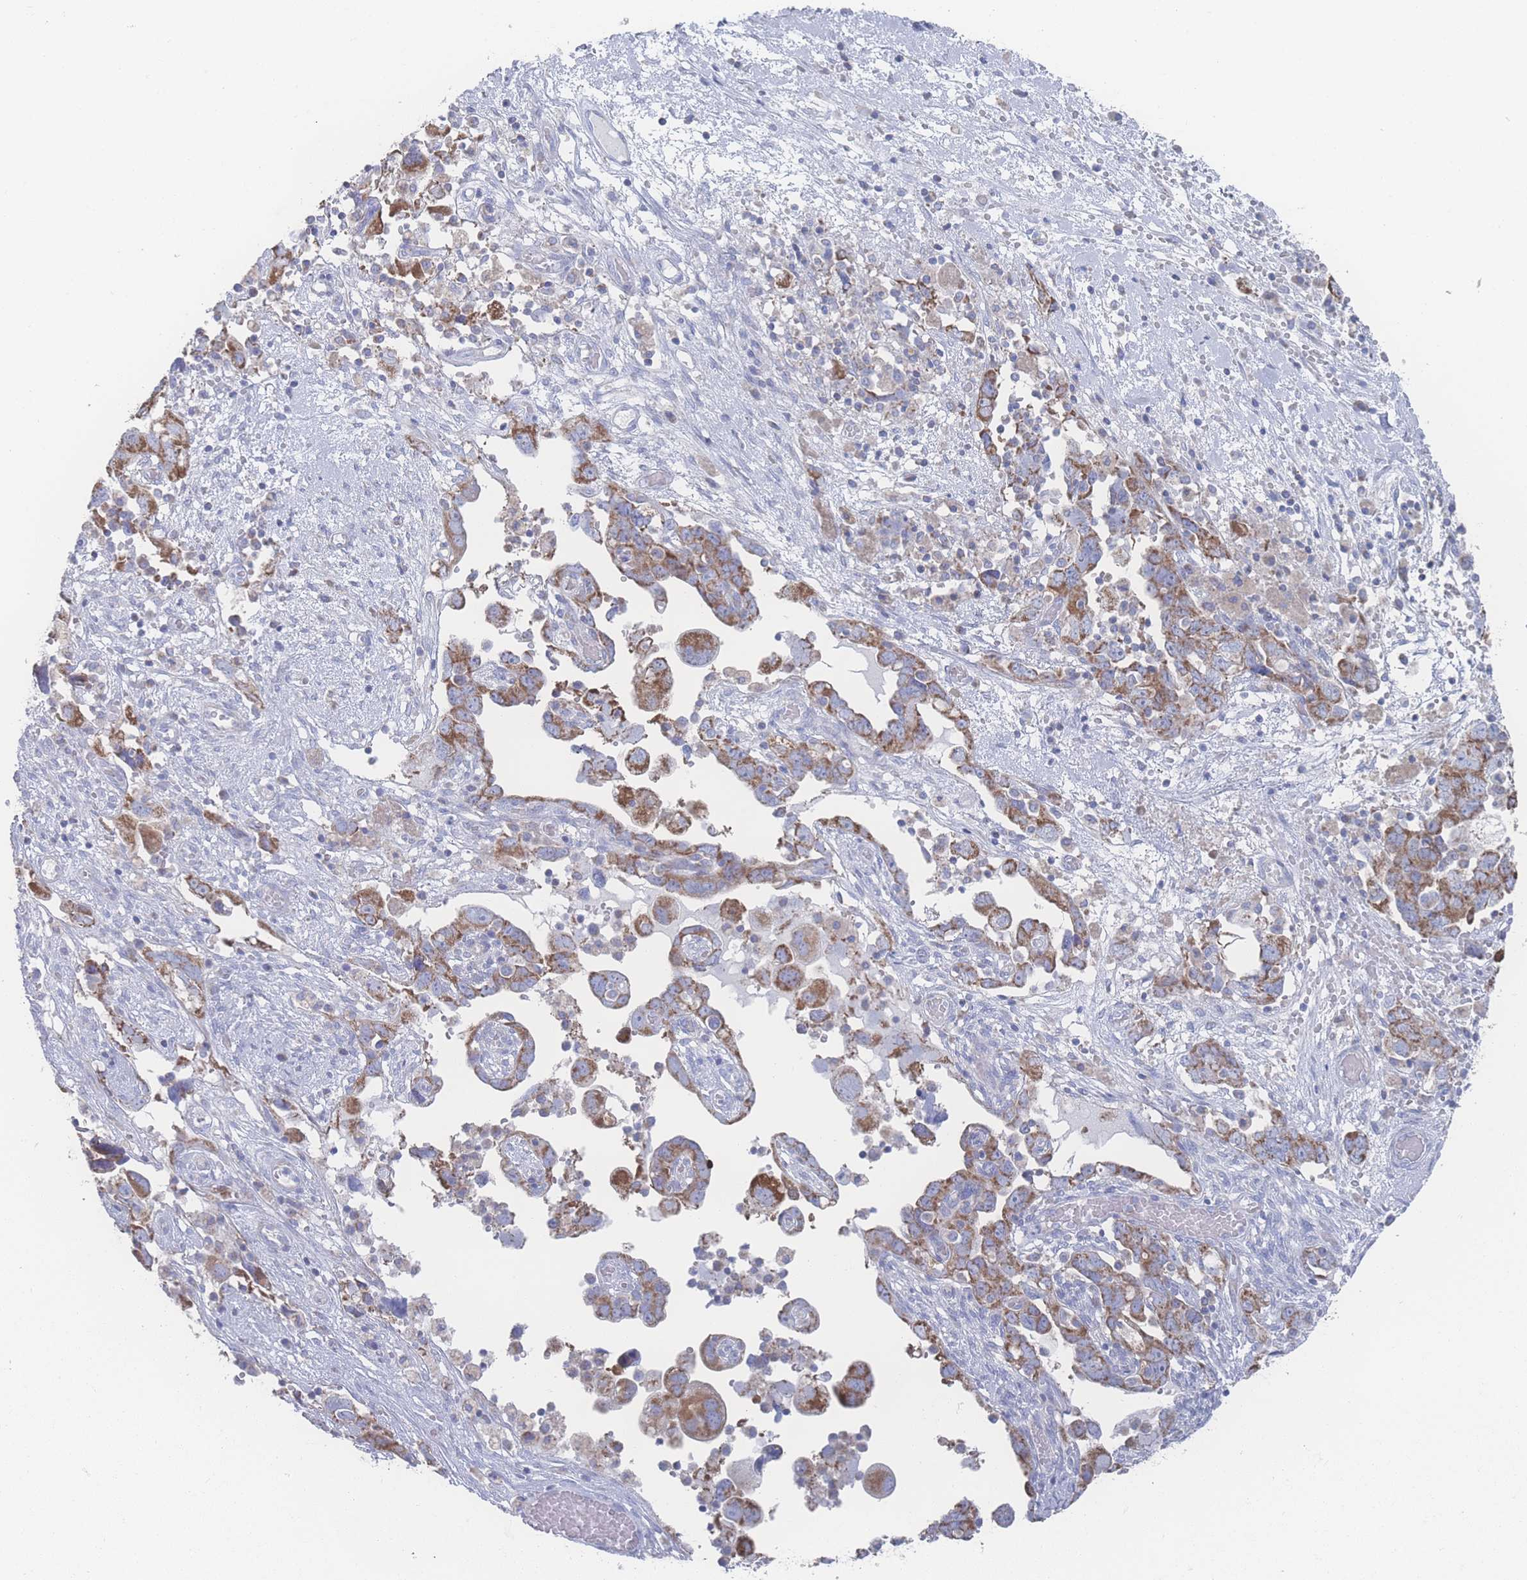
{"staining": {"intensity": "moderate", "quantity": ">75%", "location": "cytoplasmic/membranous"}, "tissue": "ovarian cancer", "cell_type": "Tumor cells", "image_type": "cancer", "snomed": [{"axis": "morphology", "description": "Carcinoma, NOS"}, {"axis": "morphology", "description": "Cystadenocarcinoma, serous, NOS"}, {"axis": "topography", "description": "Ovary"}], "caption": "Moderate cytoplasmic/membranous expression is present in about >75% of tumor cells in carcinoma (ovarian).", "gene": "SNPH", "patient": {"sex": "female", "age": 69}}